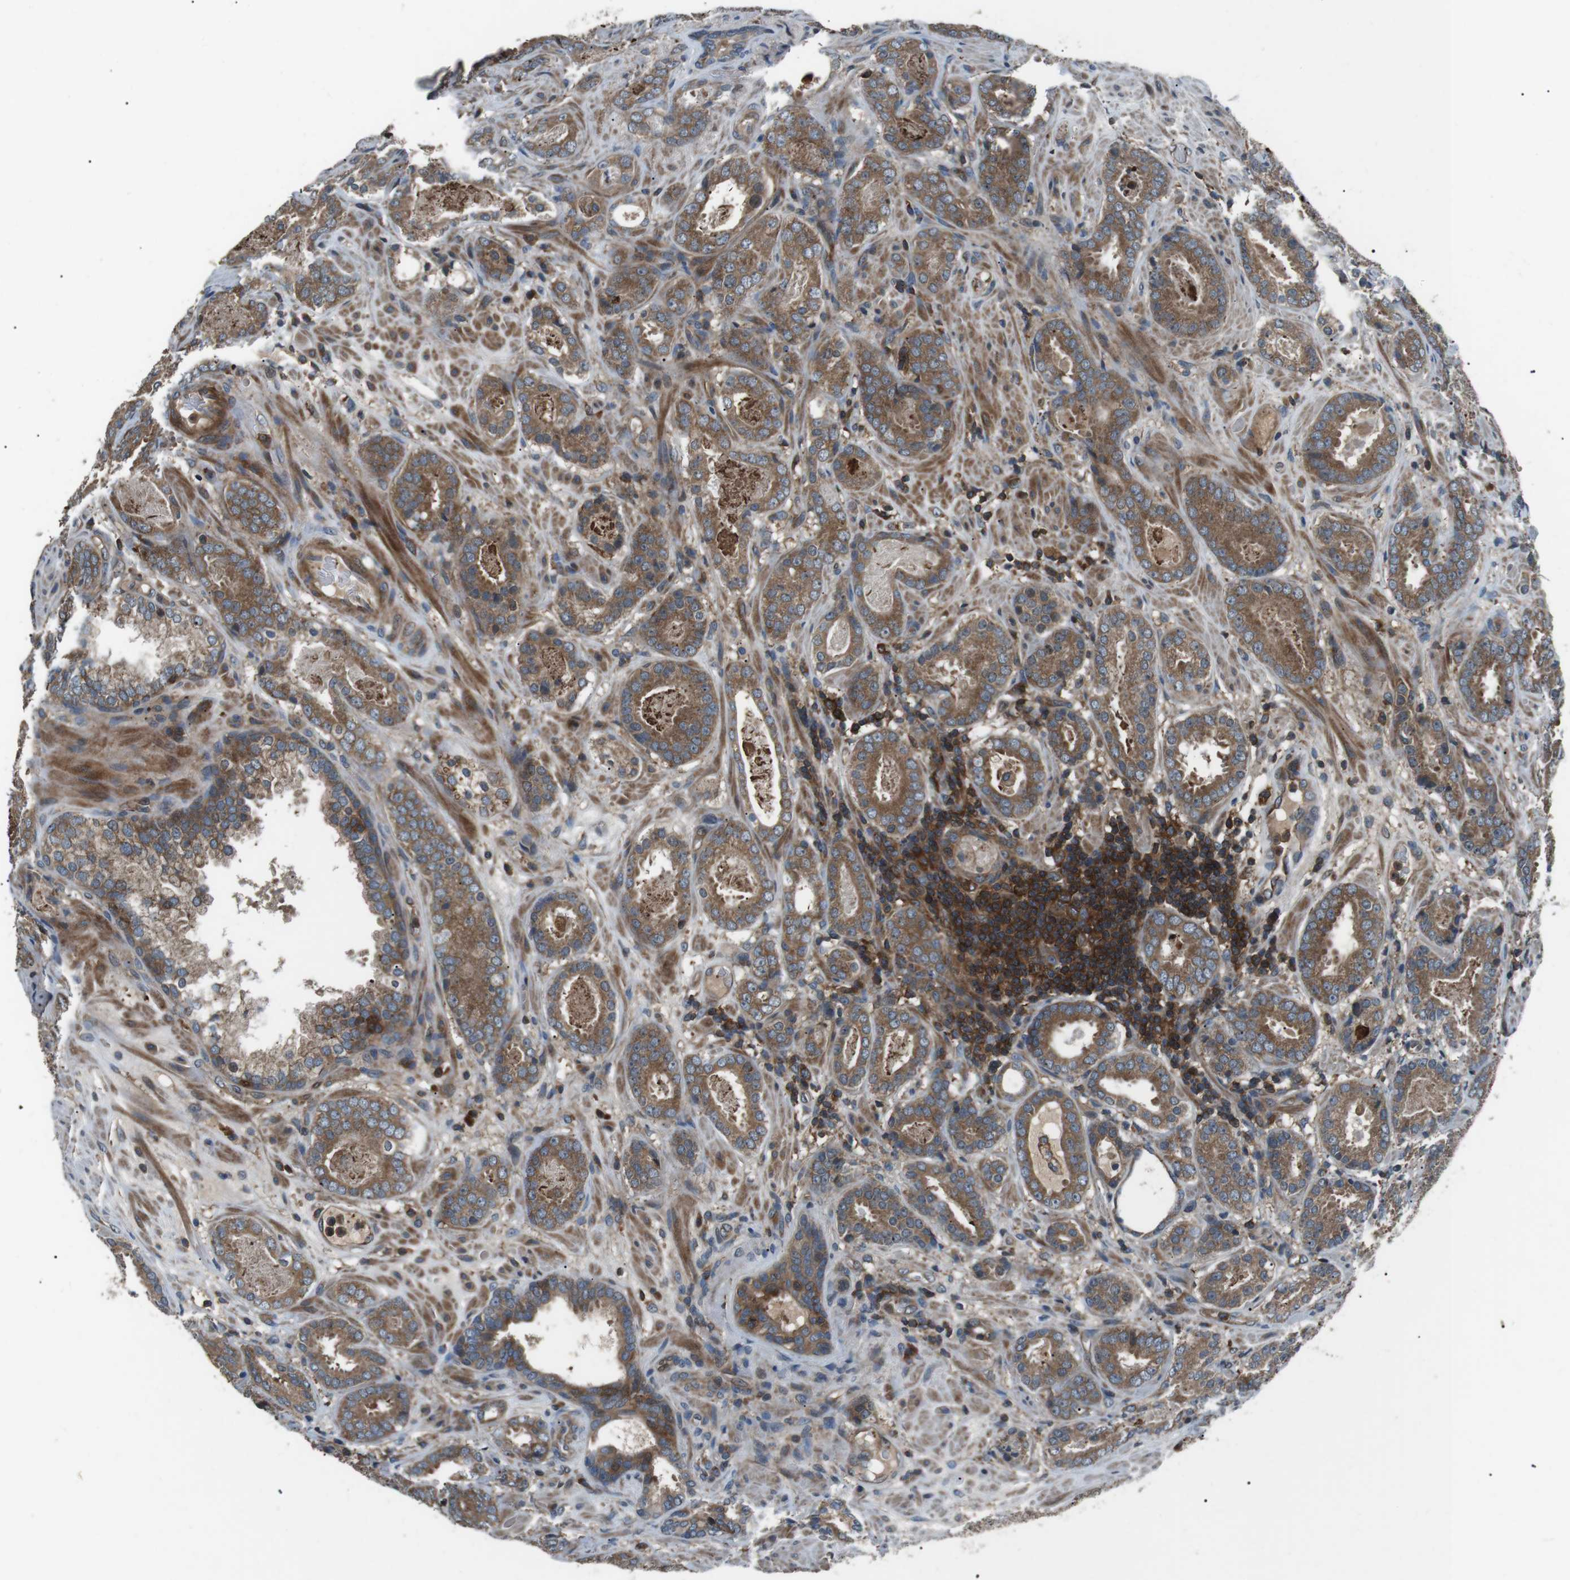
{"staining": {"intensity": "moderate", "quantity": ">75%", "location": "cytoplasmic/membranous"}, "tissue": "prostate cancer", "cell_type": "Tumor cells", "image_type": "cancer", "snomed": [{"axis": "morphology", "description": "Adenocarcinoma, Low grade"}, {"axis": "topography", "description": "Prostate"}], "caption": "Moderate cytoplasmic/membranous expression for a protein is present in approximately >75% of tumor cells of adenocarcinoma (low-grade) (prostate) using IHC.", "gene": "GPR161", "patient": {"sex": "male", "age": 69}}